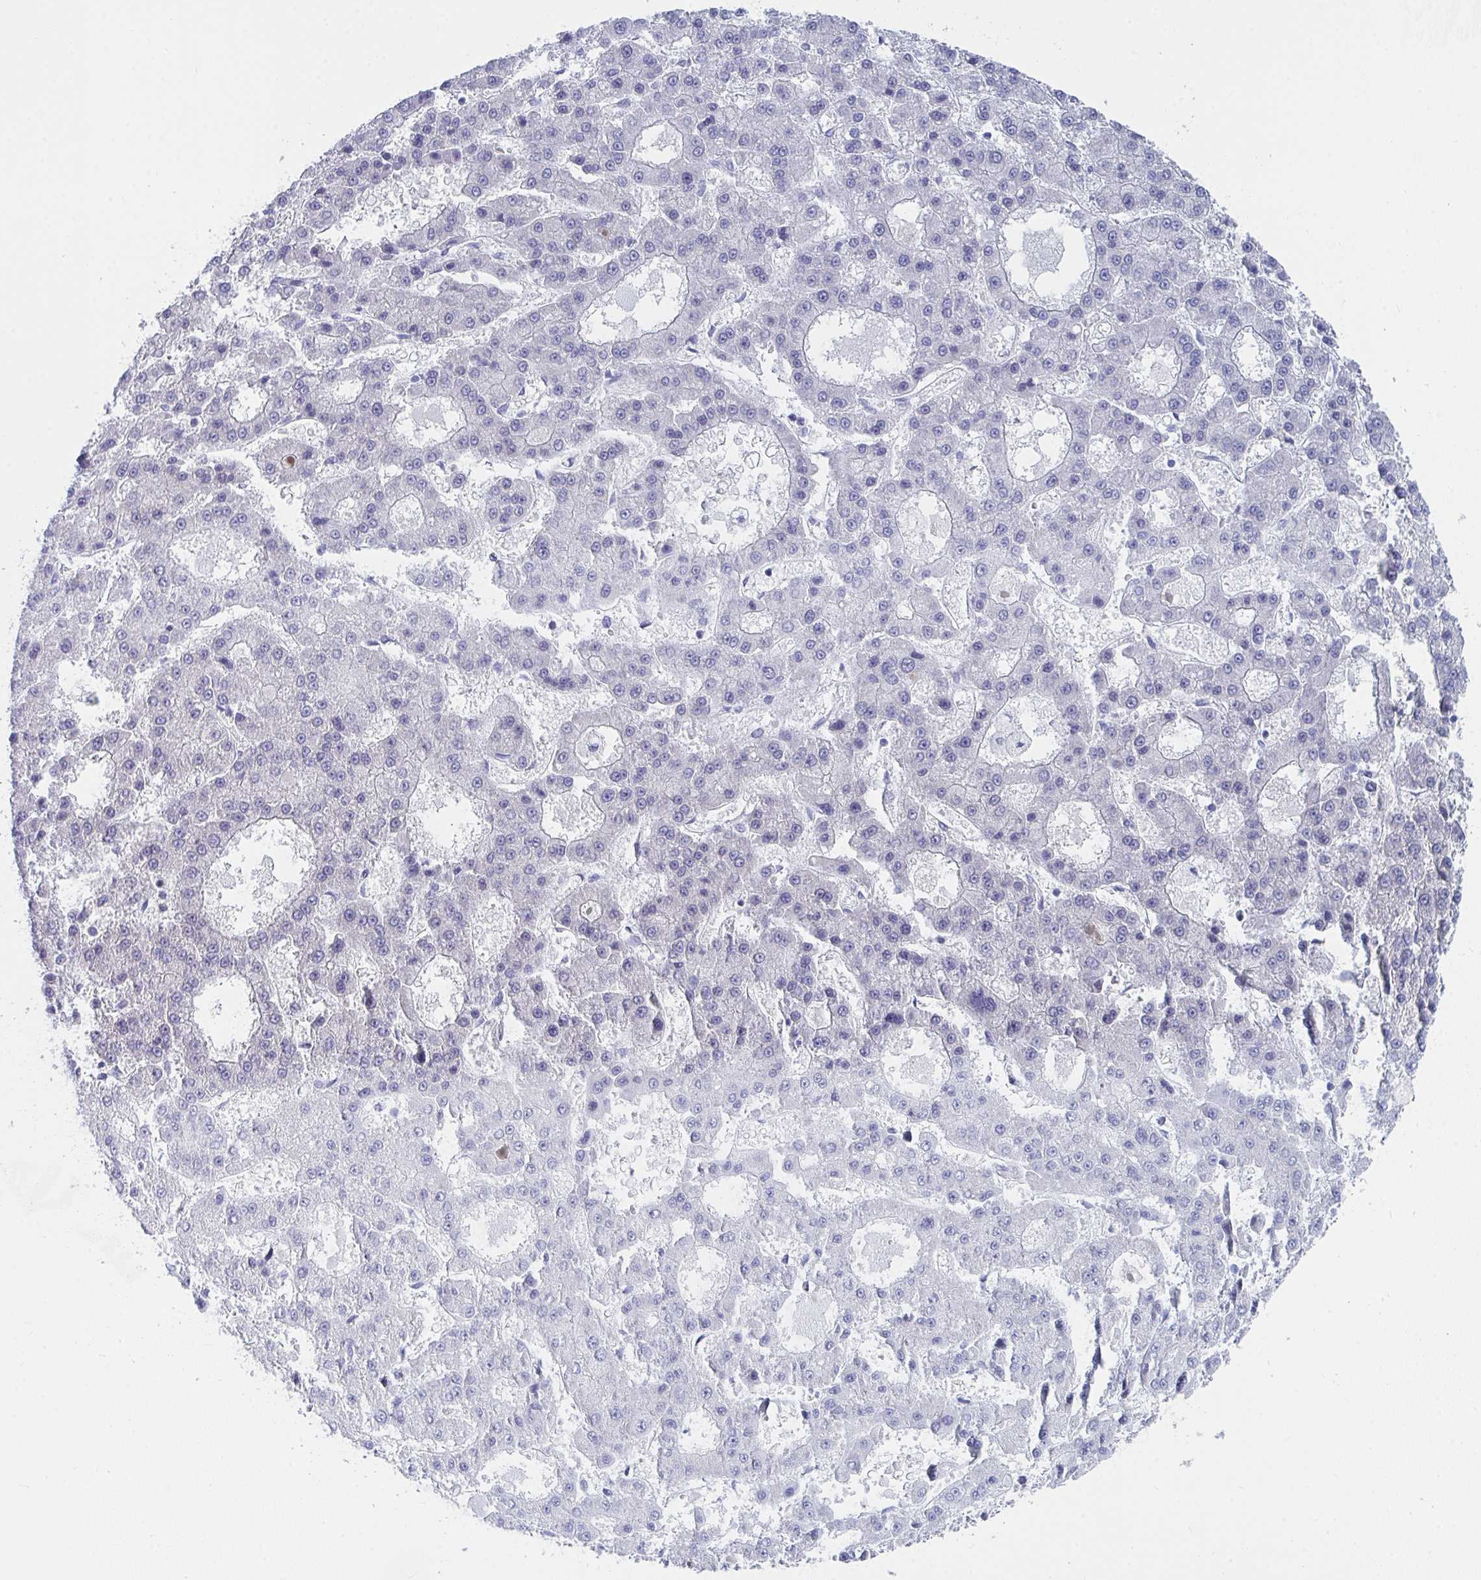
{"staining": {"intensity": "negative", "quantity": "none", "location": "none"}, "tissue": "liver cancer", "cell_type": "Tumor cells", "image_type": "cancer", "snomed": [{"axis": "morphology", "description": "Carcinoma, Hepatocellular, NOS"}, {"axis": "topography", "description": "Liver"}], "caption": "Tumor cells show no significant expression in liver hepatocellular carcinoma. (DAB (3,3'-diaminobenzidine) immunohistochemistry with hematoxylin counter stain).", "gene": "DAOA", "patient": {"sex": "male", "age": 70}}